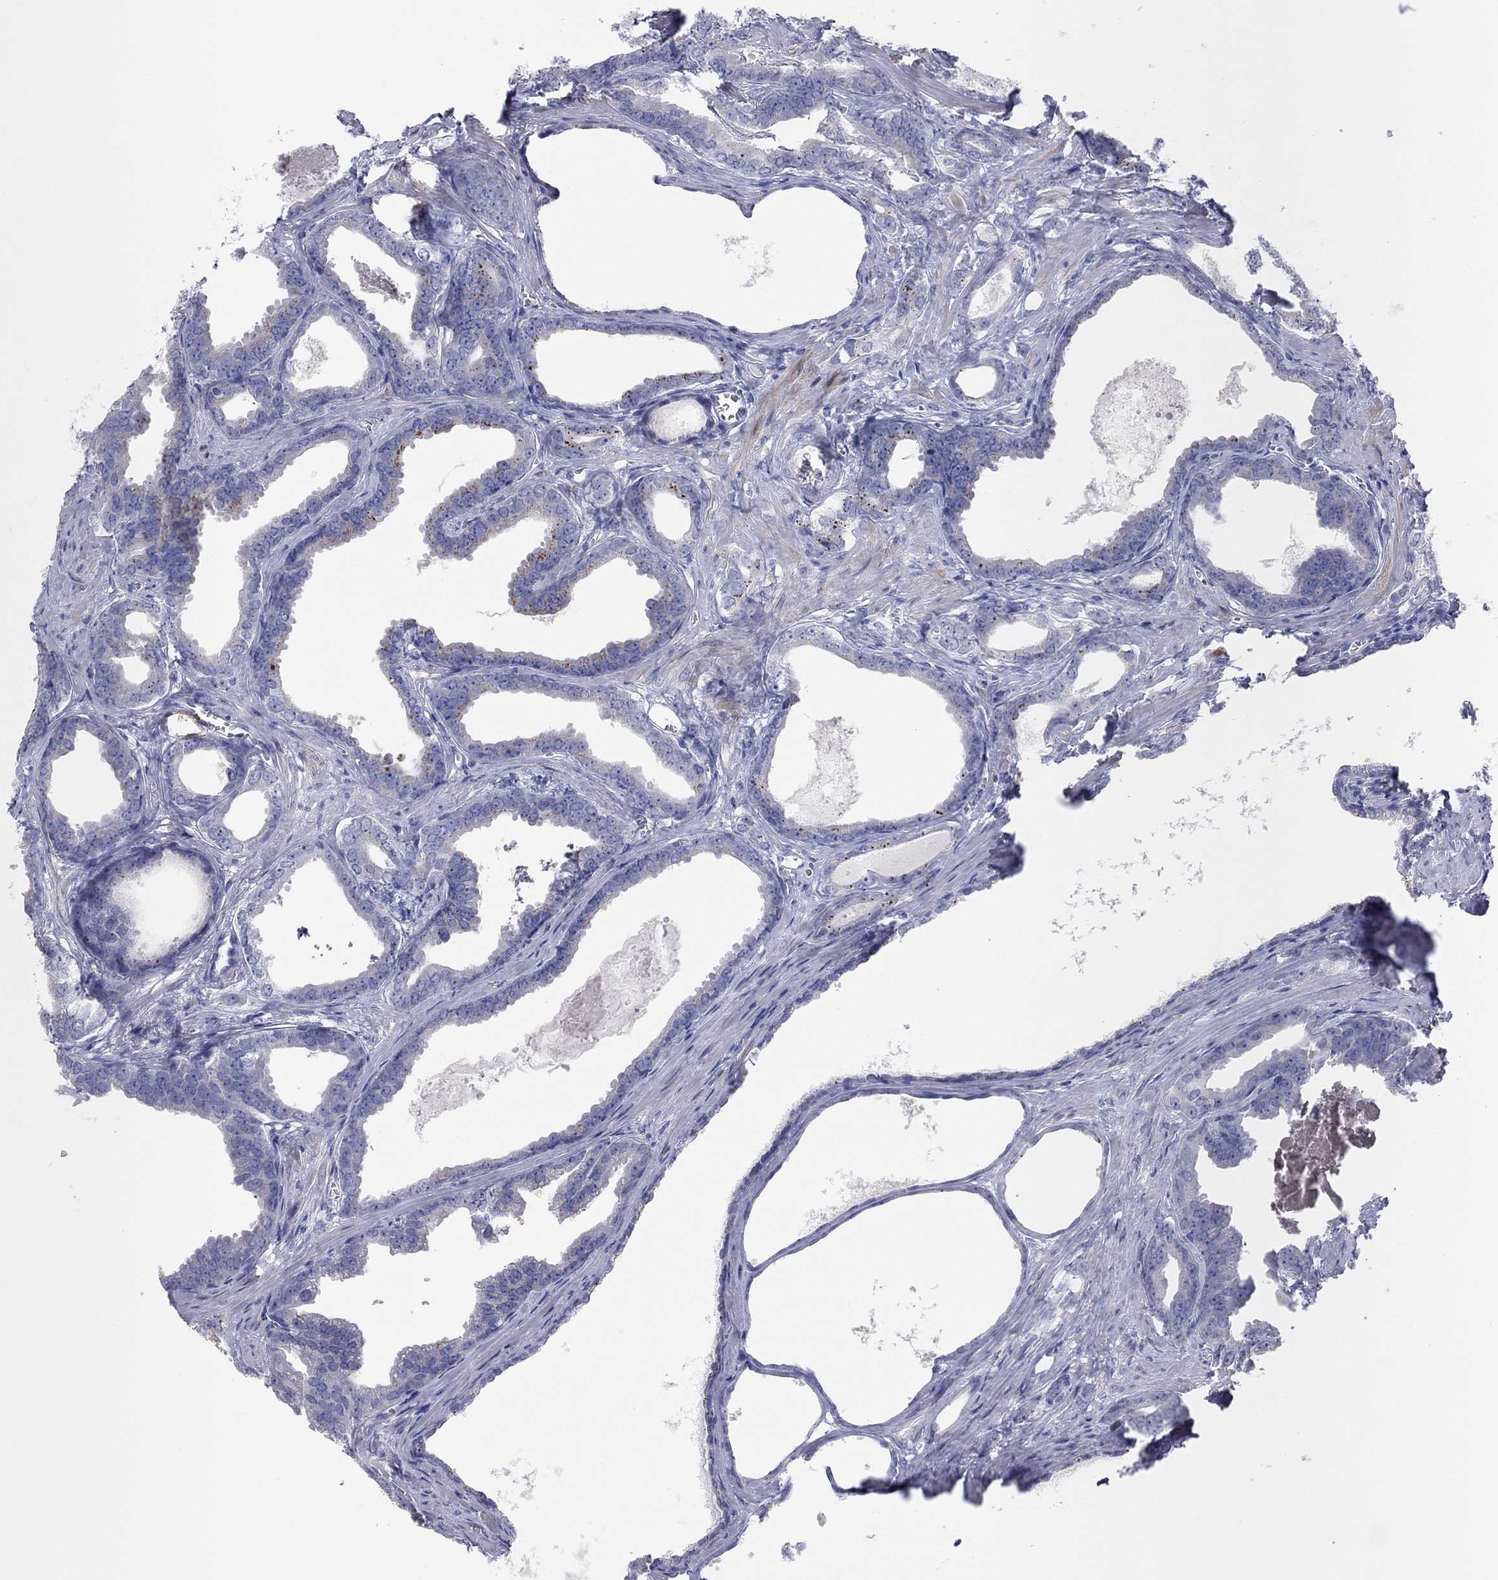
{"staining": {"intensity": "strong", "quantity": "<25%", "location": "cytoplasmic/membranous"}, "tissue": "prostate cancer", "cell_type": "Tumor cells", "image_type": "cancer", "snomed": [{"axis": "morphology", "description": "Adenocarcinoma, NOS"}, {"axis": "topography", "description": "Prostate"}], "caption": "Prostate cancer (adenocarcinoma) stained with a brown dye shows strong cytoplasmic/membranous positive staining in about <25% of tumor cells.", "gene": "CPNE6", "patient": {"sex": "male", "age": 66}}